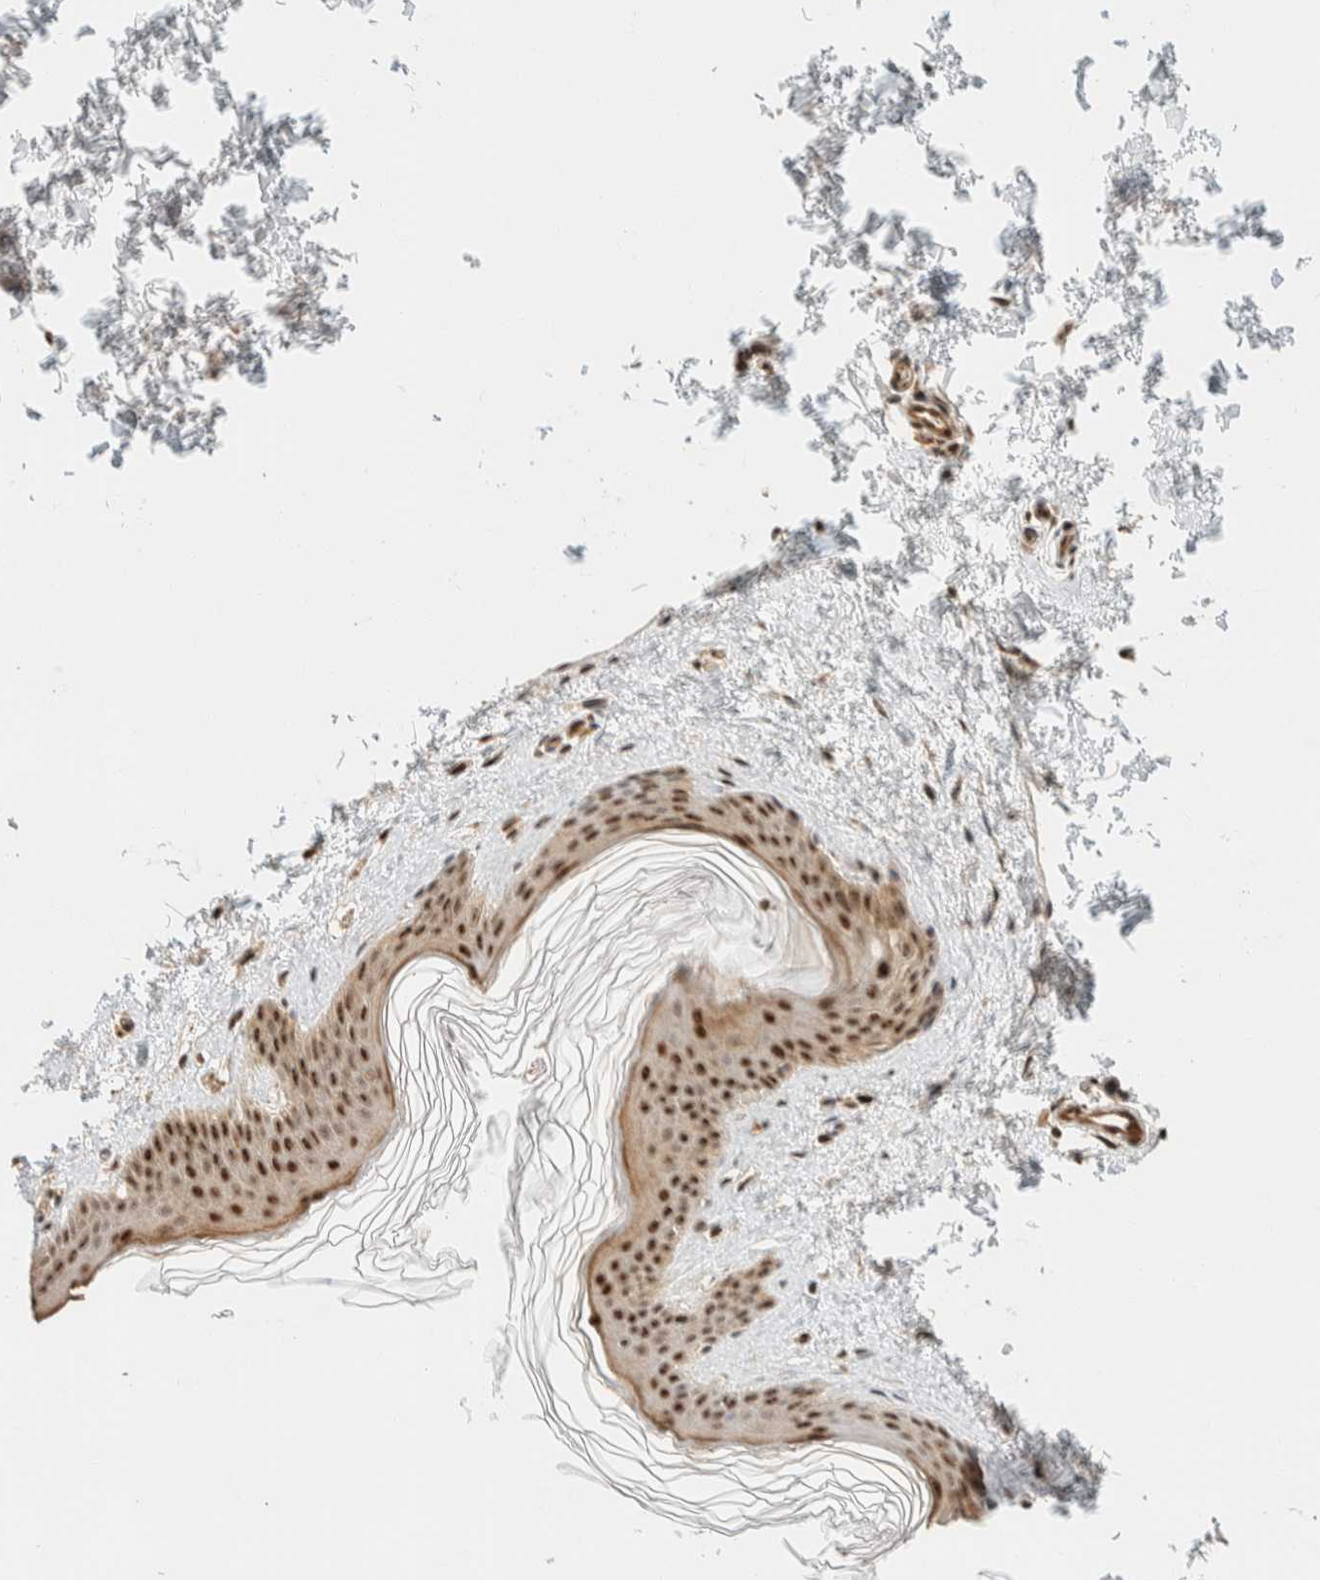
{"staining": {"intensity": "strong", "quantity": ">75%", "location": "nuclear"}, "tissue": "skin", "cell_type": "Fibroblasts", "image_type": "normal", "snomed": [{"axis": "morphology", "description": "Normal tissue, NOS"}, {"axis": "topography", "description": "Skin"}], "caption": "Fibroblasts display high levels of strong nuclear expression in approximately >75% of cells in normal human skin. (DAB (3,3'-diaminobenzidine) IHC with brightfield microscopy, high magnification).", "gene": "SIK1", "patient": {"sex": "female", "age": 41}}